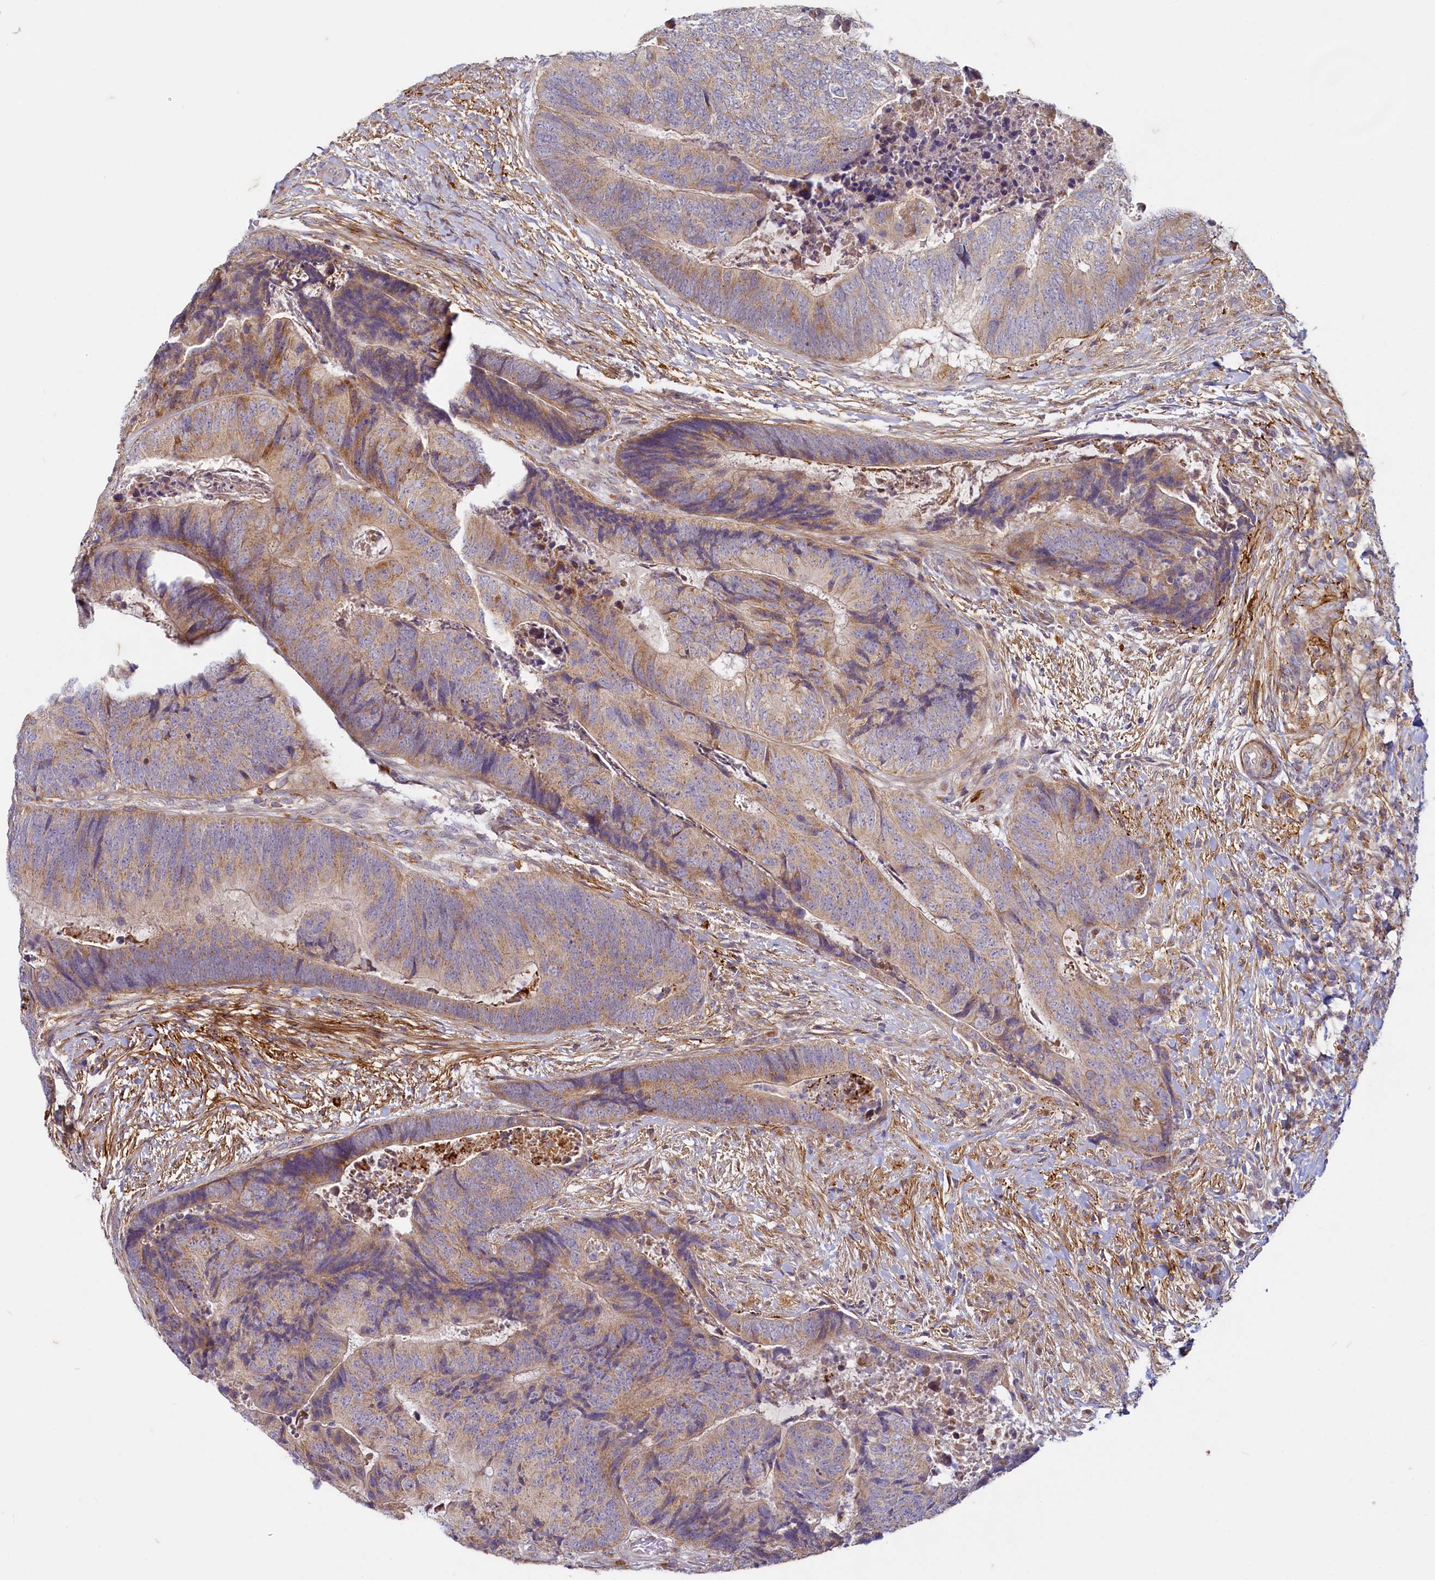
{"staining": {"intensity": "moderate", "quantity": ">75%", "location": "cytoplasmic/membranous"}, "tissue": "colorectal cancer", "cell_type": "Tumor cells", "image_type": "cancer", "snomed": [{"axis": "morphology", "description": "Adenocarcinoma, NOS"}, {"axis": "topography", "description": "Colon"}], "caption": "Immunohistochemical staining of human adenocarcinoma (colorectal) demonstrates medium levels of moderate cytoplasmic/membranous staining in approximately >75% of tumor cells. The protein is shown in brown color, while the nuclei are stained blue.", "gene": "ADCY2", "patient": {"sex": "female", "age": 67}}